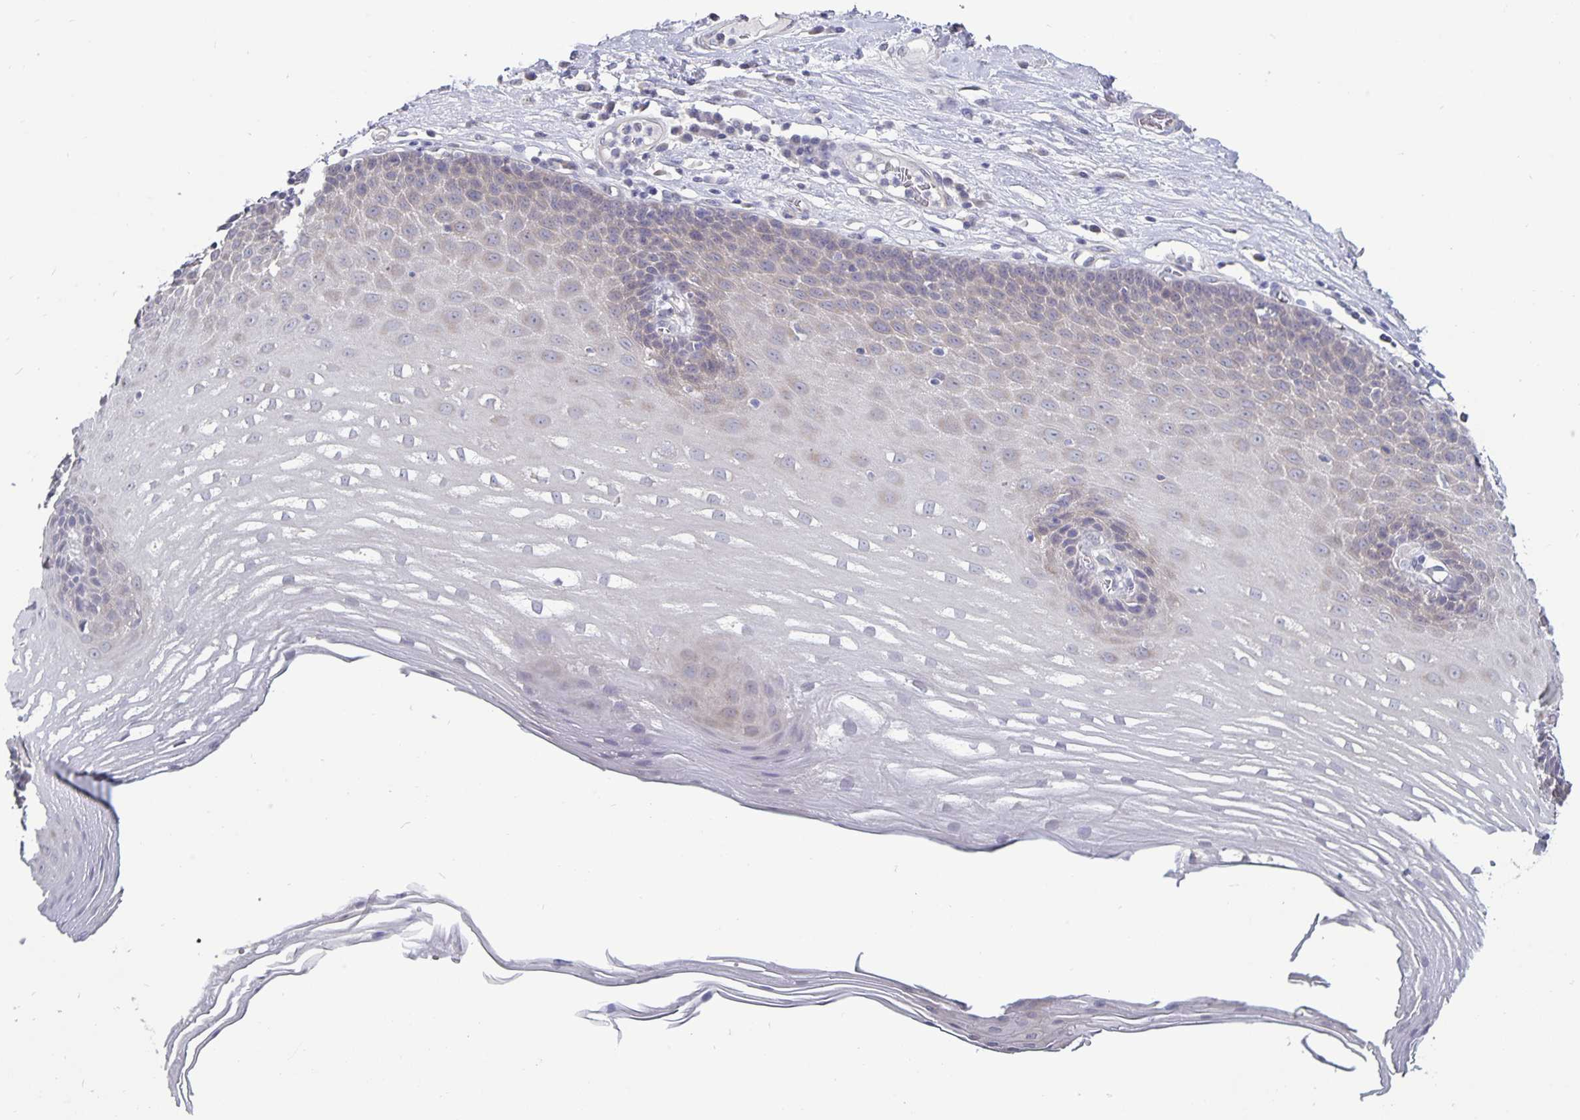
{"staining": {"intensity": "negative", "quantity": "none", "location": "none"}, "tissue": "esophagus", "cell_type": "Squamous epithelial cells", "image_type": "normal", "snomed": [{"axis": "morphology", "description": "Normal tissue, NOS"}, {"axis": "topography", "description": "Esophagus"}], "caption": "Immunohistochemistry (IHC) of unremarkable human esophagus exhibits no staining in squamous epithelial cells. The staining was performed using DAB to visualize the protein expression in brown, while the nuclei were stained in blue with hematoxylin (Magnification: 20x).", "gene": "PLCB3", "patient": {"sex": "male", "age": 62}}